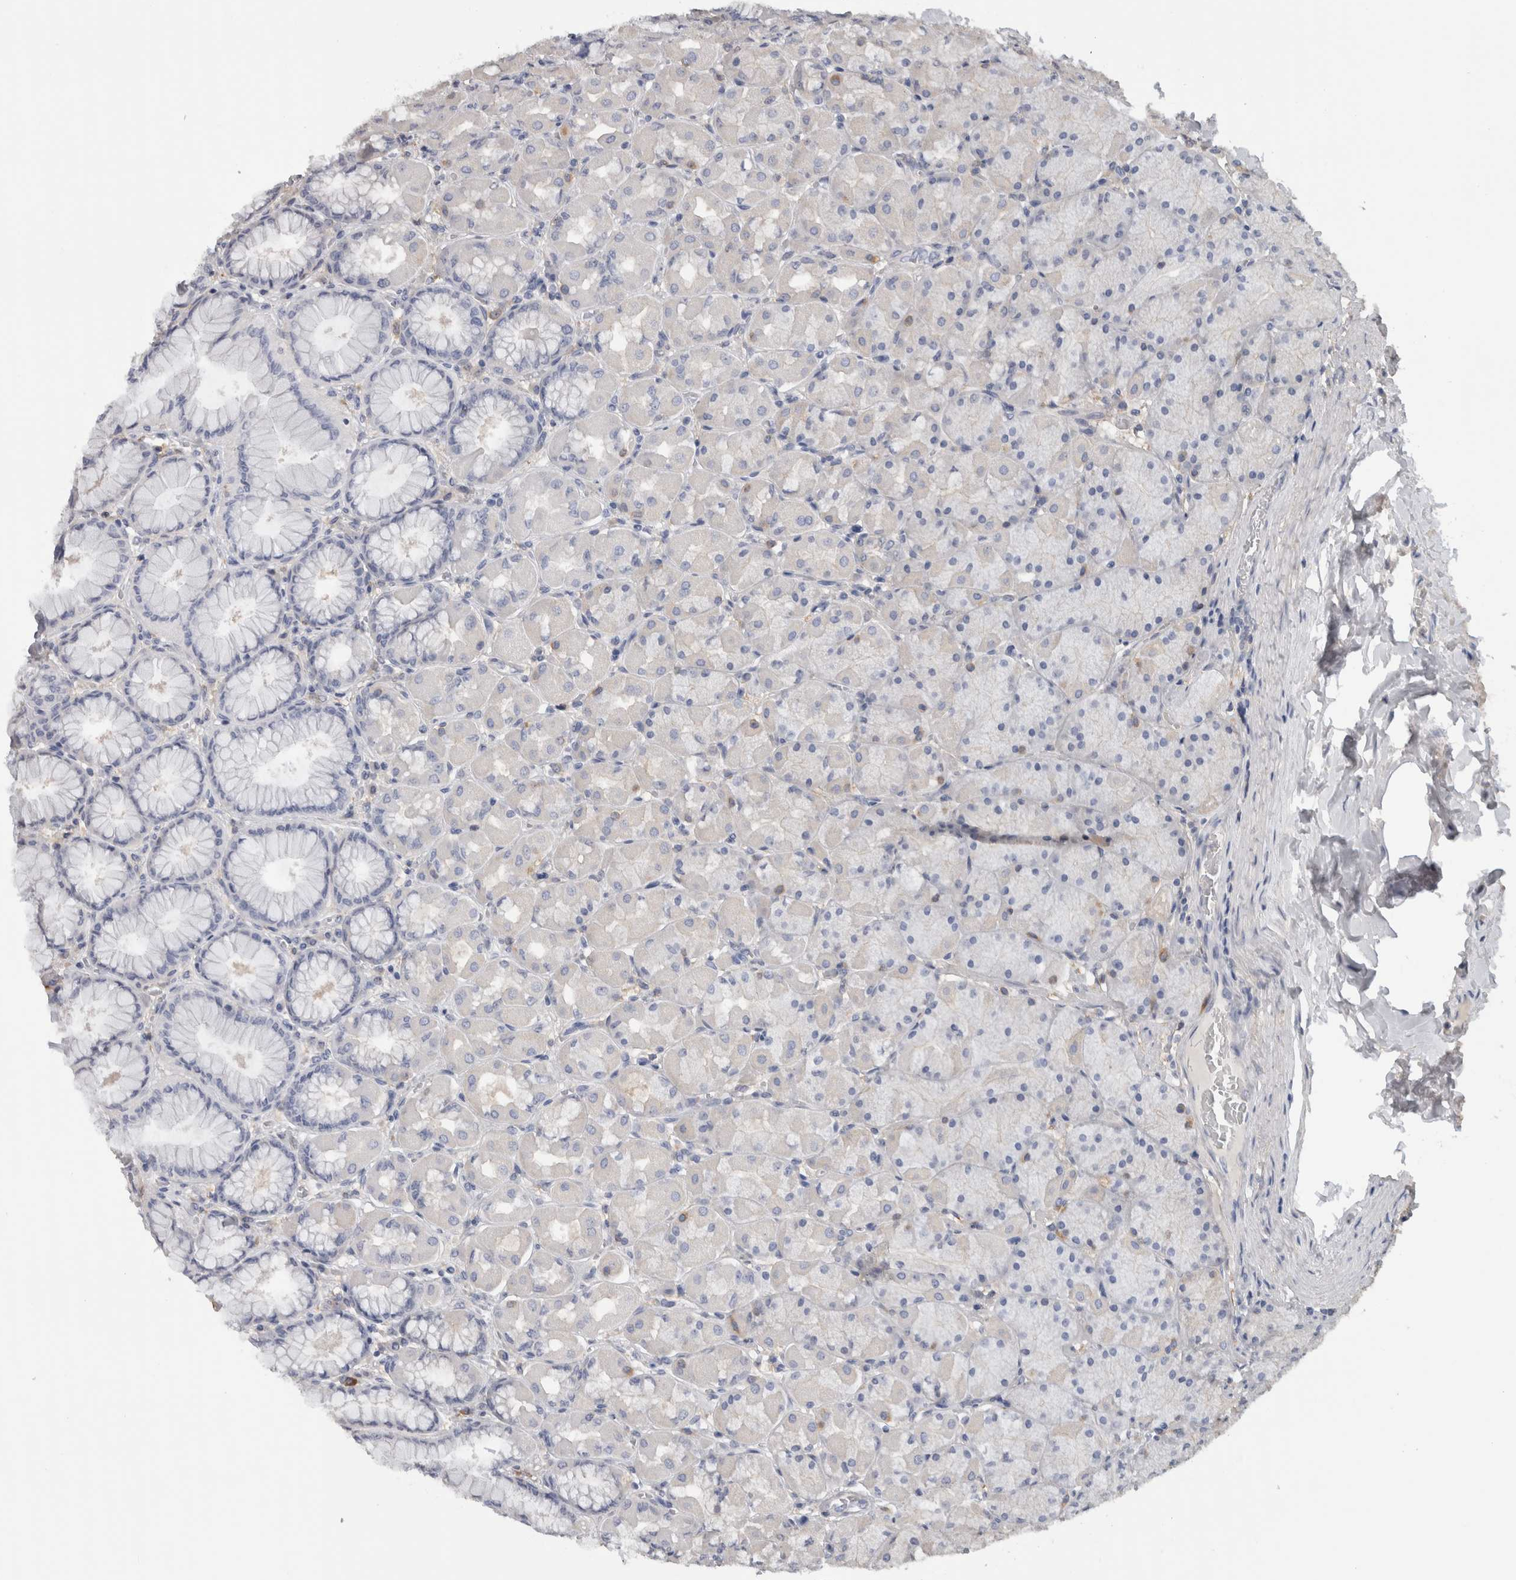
{"staining": {"intensity": "negative", "quantity": "none", "location": "none"}, "tissue": "stomach", "cell_type": "Glandular cells", "image_type": "normal", "snomed": [{"axis": "morphology", "description": "Normal tissue, NOS"}, {"axis": "topography", "description": "Stomach, upper"}], "caption": "Immunohistochemistry photomicrograph of unremarkable human stomach stained for a protein (brown), which reveals no expression in glandular cells.", "gene": "SCRN1", "patient": {"sex": "female", "age": 56}}